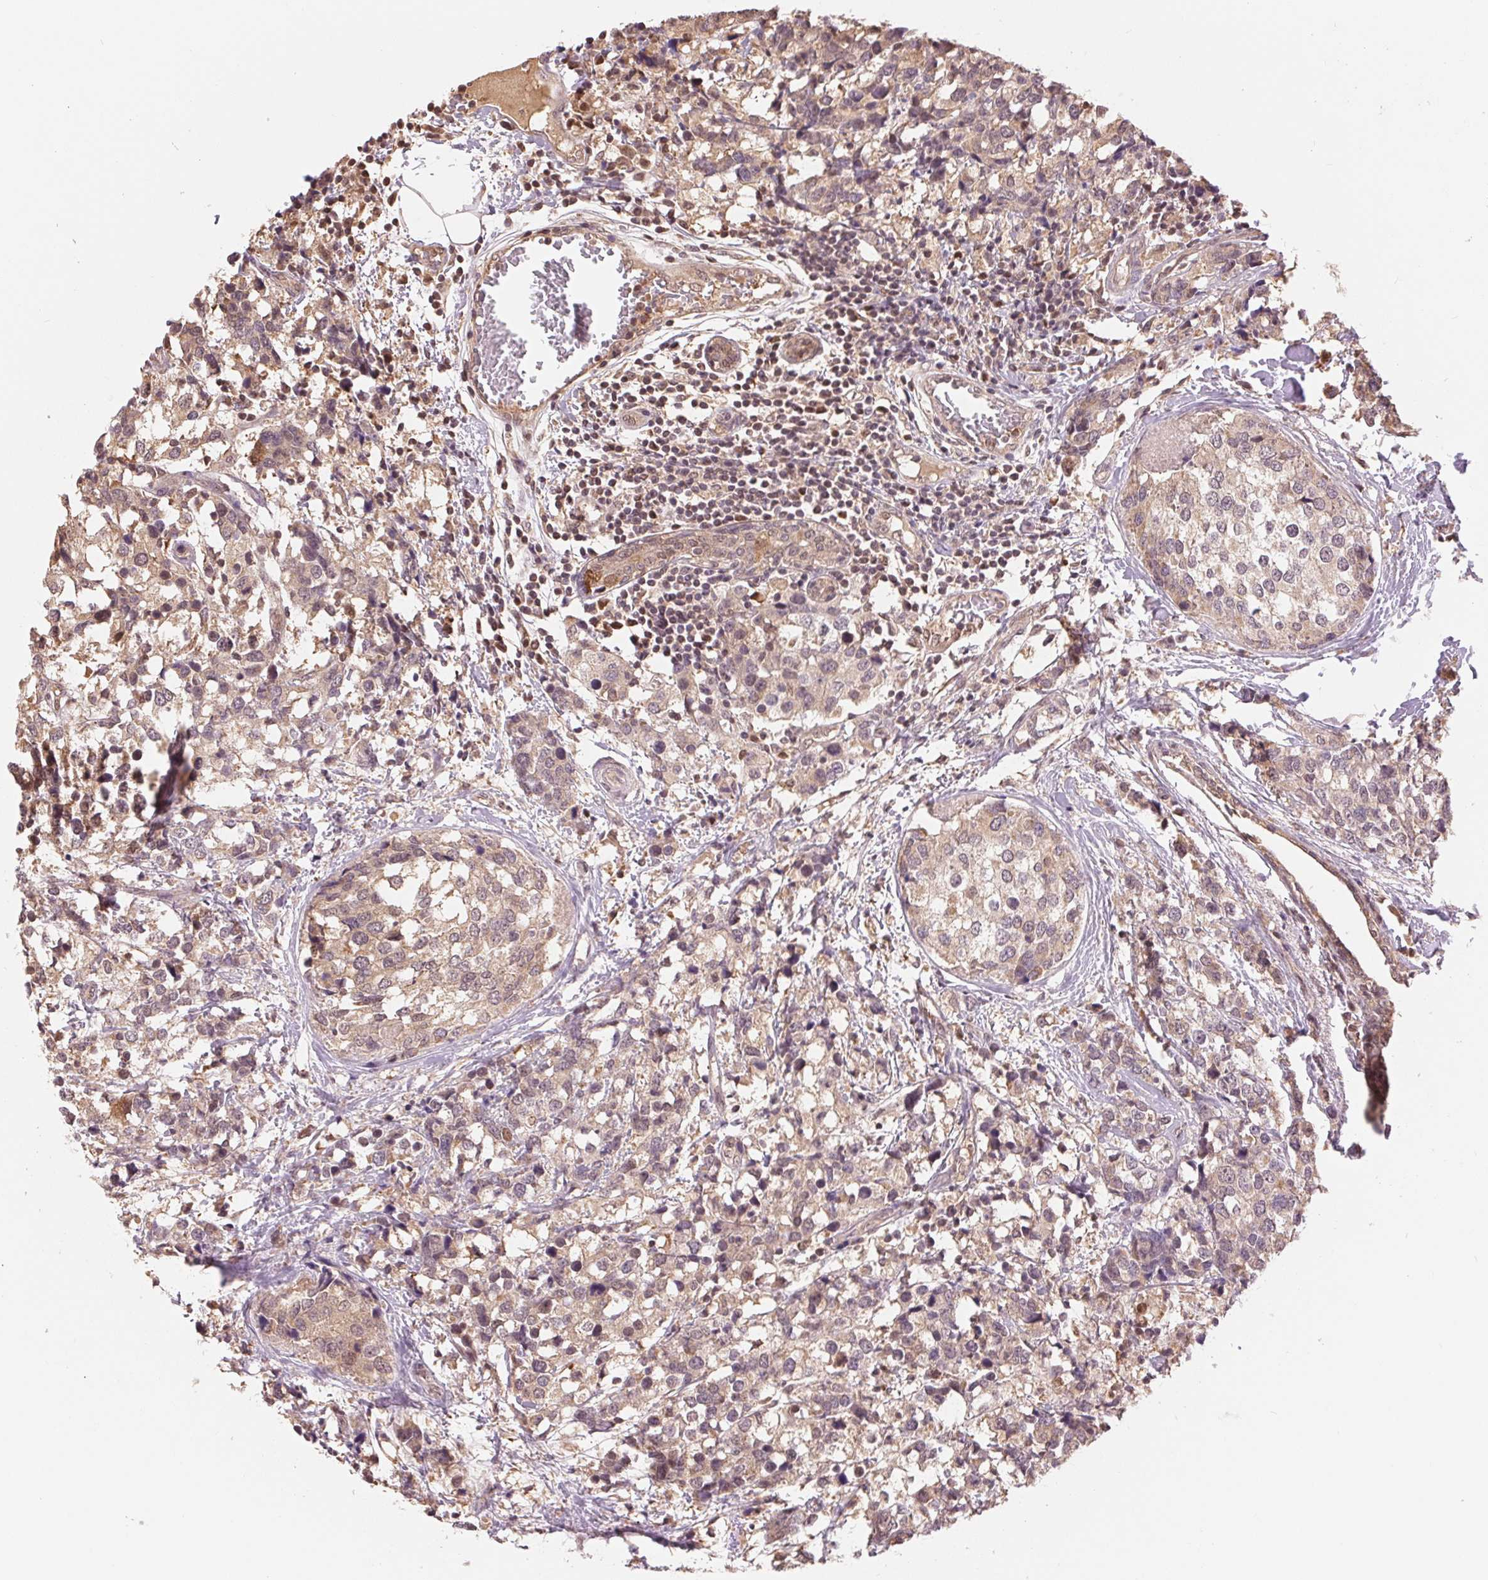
{"staining": {"intensity": "moderate", "quantity": ">75%", "location": "cytoplasmic/membranous"}, "tissue": "breast cancer", "cell_type": "Tumor cells", "image_type": "cancer", "snomed": [{"axis": "morphology", "description": "Lobular carcinoma"}, {"axis": "topography", "description": "Breast"}], "caption": "Protein staining shows moderate cytoplasmic/membranous staining in about >75% of tumor cells in breast lobular carcinoma.", "gene": "TMEM273", "patient": {"sex": "female", "age": 59}}